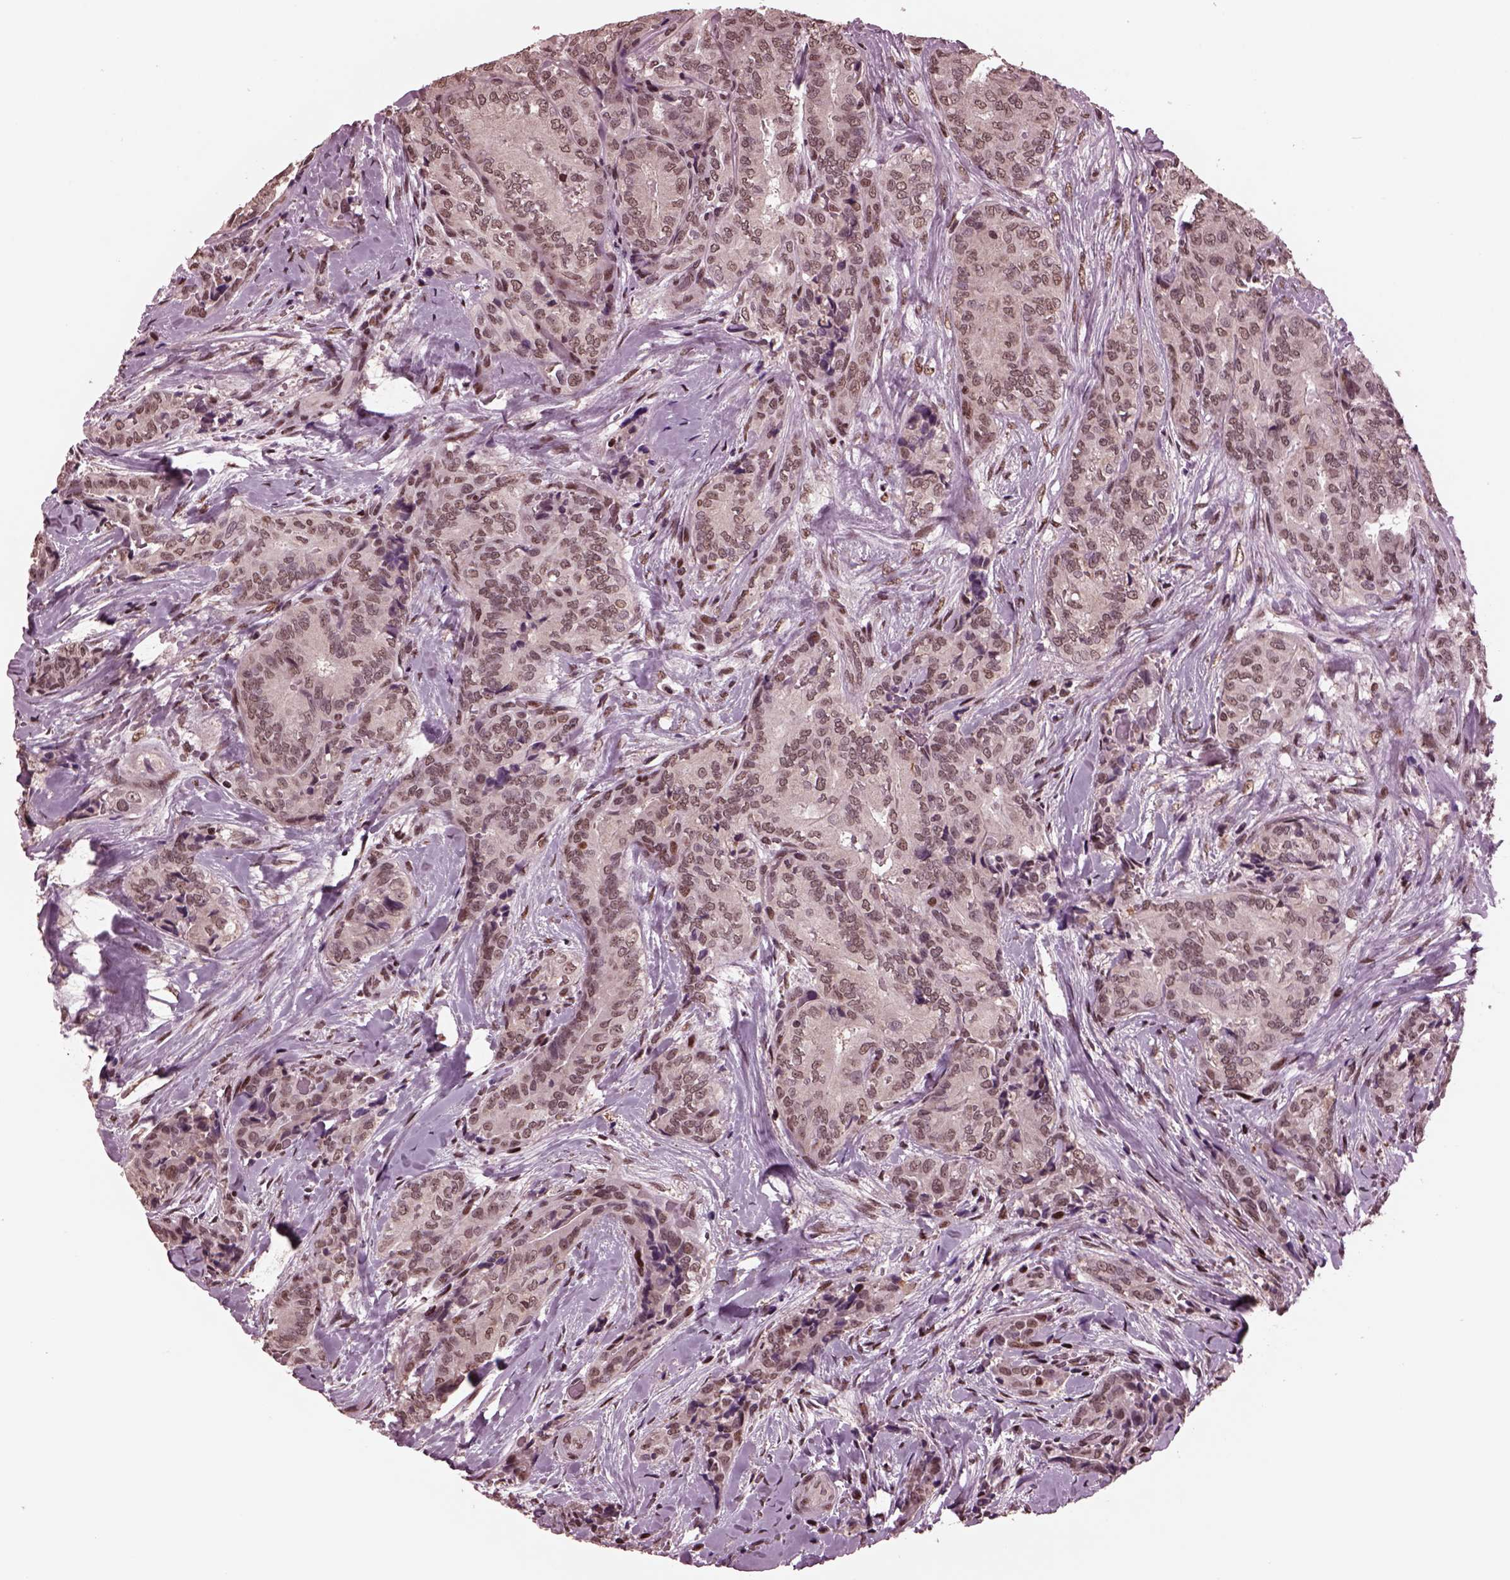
{"staining": {"intensity": "weak", "quantity": ">75%", "location": "nuclear"}, "tissue": "thyroid cancer", "cell_type": "Tumor cells", "image_type": "cancer", "snomed": [{"axis": "morphology", "description": "Papillary adenocarcinoma, NOS"}, {"axis": "topography", "description": "Thyroid gland"}], "caption": "This is an image of IHC staining of thyroid cancer, which shows weak staining in the nuclear of tumor cells.", "gene": "NAP1L5", "patient": {"sex": "male", "age": 61}}